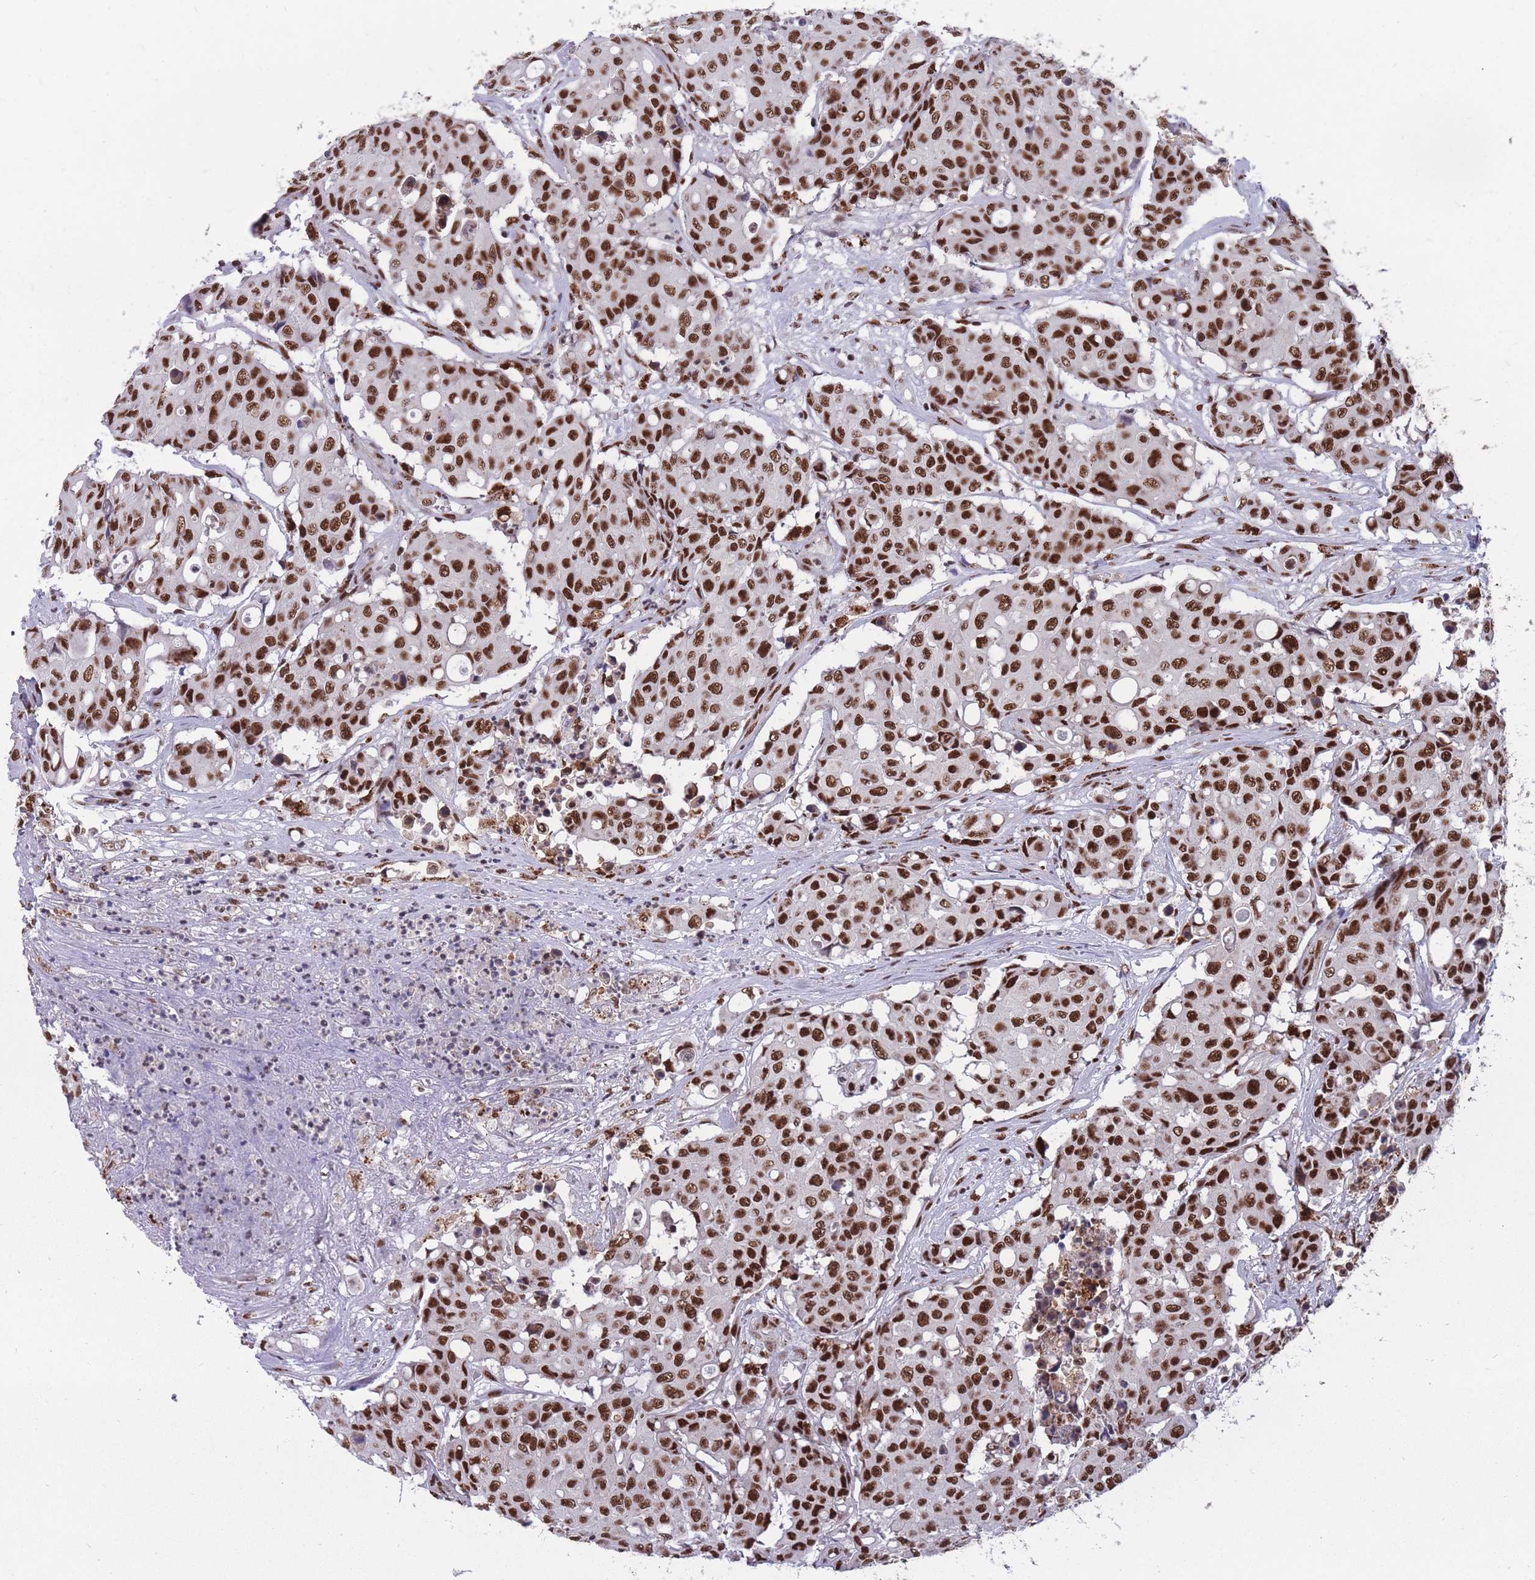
{"staining": {"intensity": "strong", "quantity": ">75%", "location": "nuclear"}, "tissue": "colorectal cancer", "cell_type": "Tumor cells", "image_type": "cancer", "snomed": [{"axis": "morphology", "description": "Adenocarcinoma, NOS"}, {"axis": "topography", "description": "Colon"}], "caption": "IHC staining of colorectal cancer, which exhibits high levels of strong nuclear positivity in about >75% of tumor cells indicating strong nuclear protein positivity. The staining was performed using DAB (brown) for protein detection and nuclei were counterstained in hematoxylin (blue).", "gene": "PRPF19", "patient": {"sex": "male", "age": 51}}